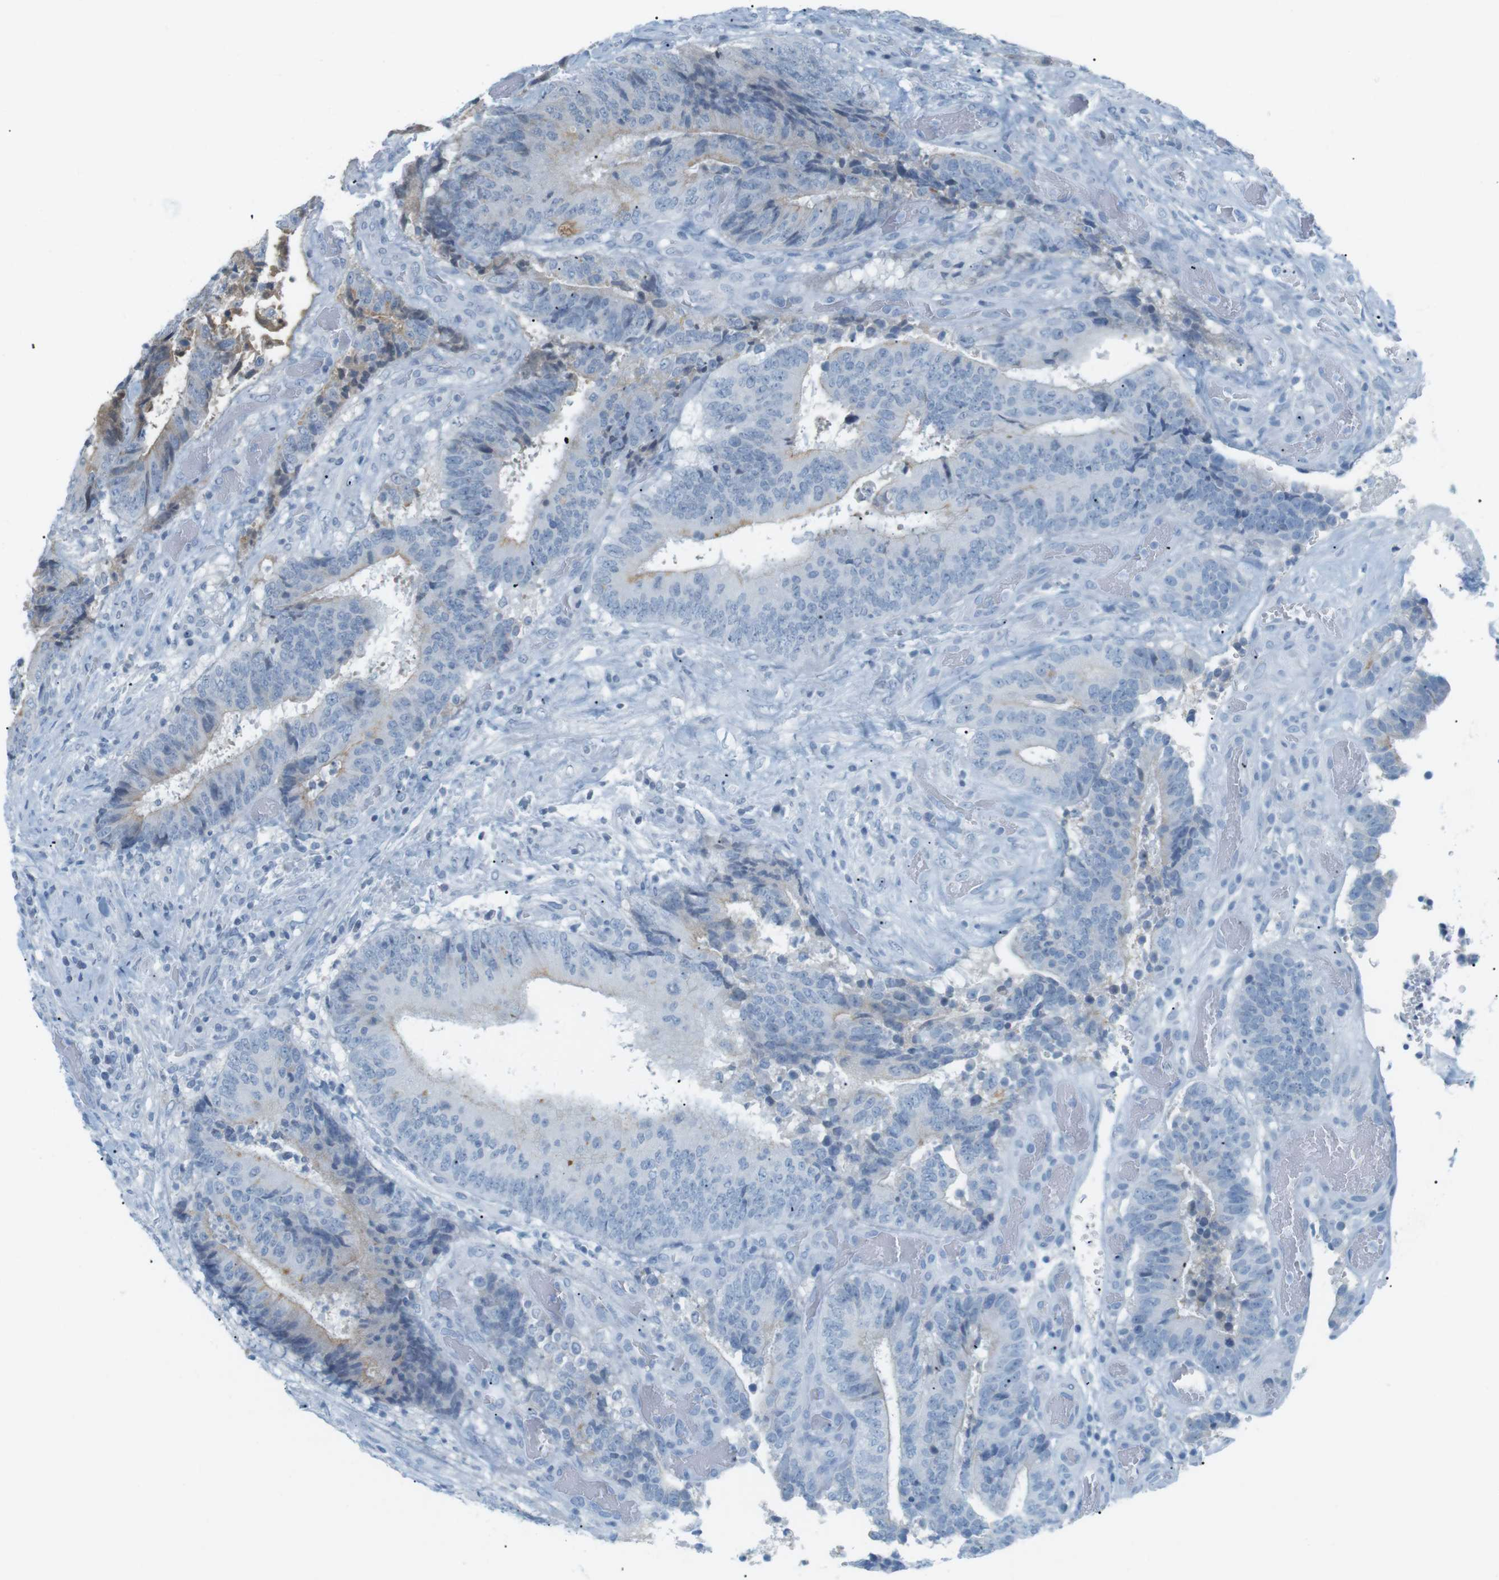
{"staining": {"intensity": "moderate", "quantity": "<25%", "location": "cytoplasmic/membranous"}, "tissue": "colorectal cancer", "cell_type": "Tumor cells", "image_type": "cancer", "snomed": [{"axis": "morphology", "description": "Adenocarcinoma, NOS"}, {"axis": "topography", "description": "Rectum"}], "caption": "Human colorectal cancer stained with a protein marker displays moderate staining in tumor cells.", "gene": "AZGP1", "patient": {"sex": "male", "age": 72}}